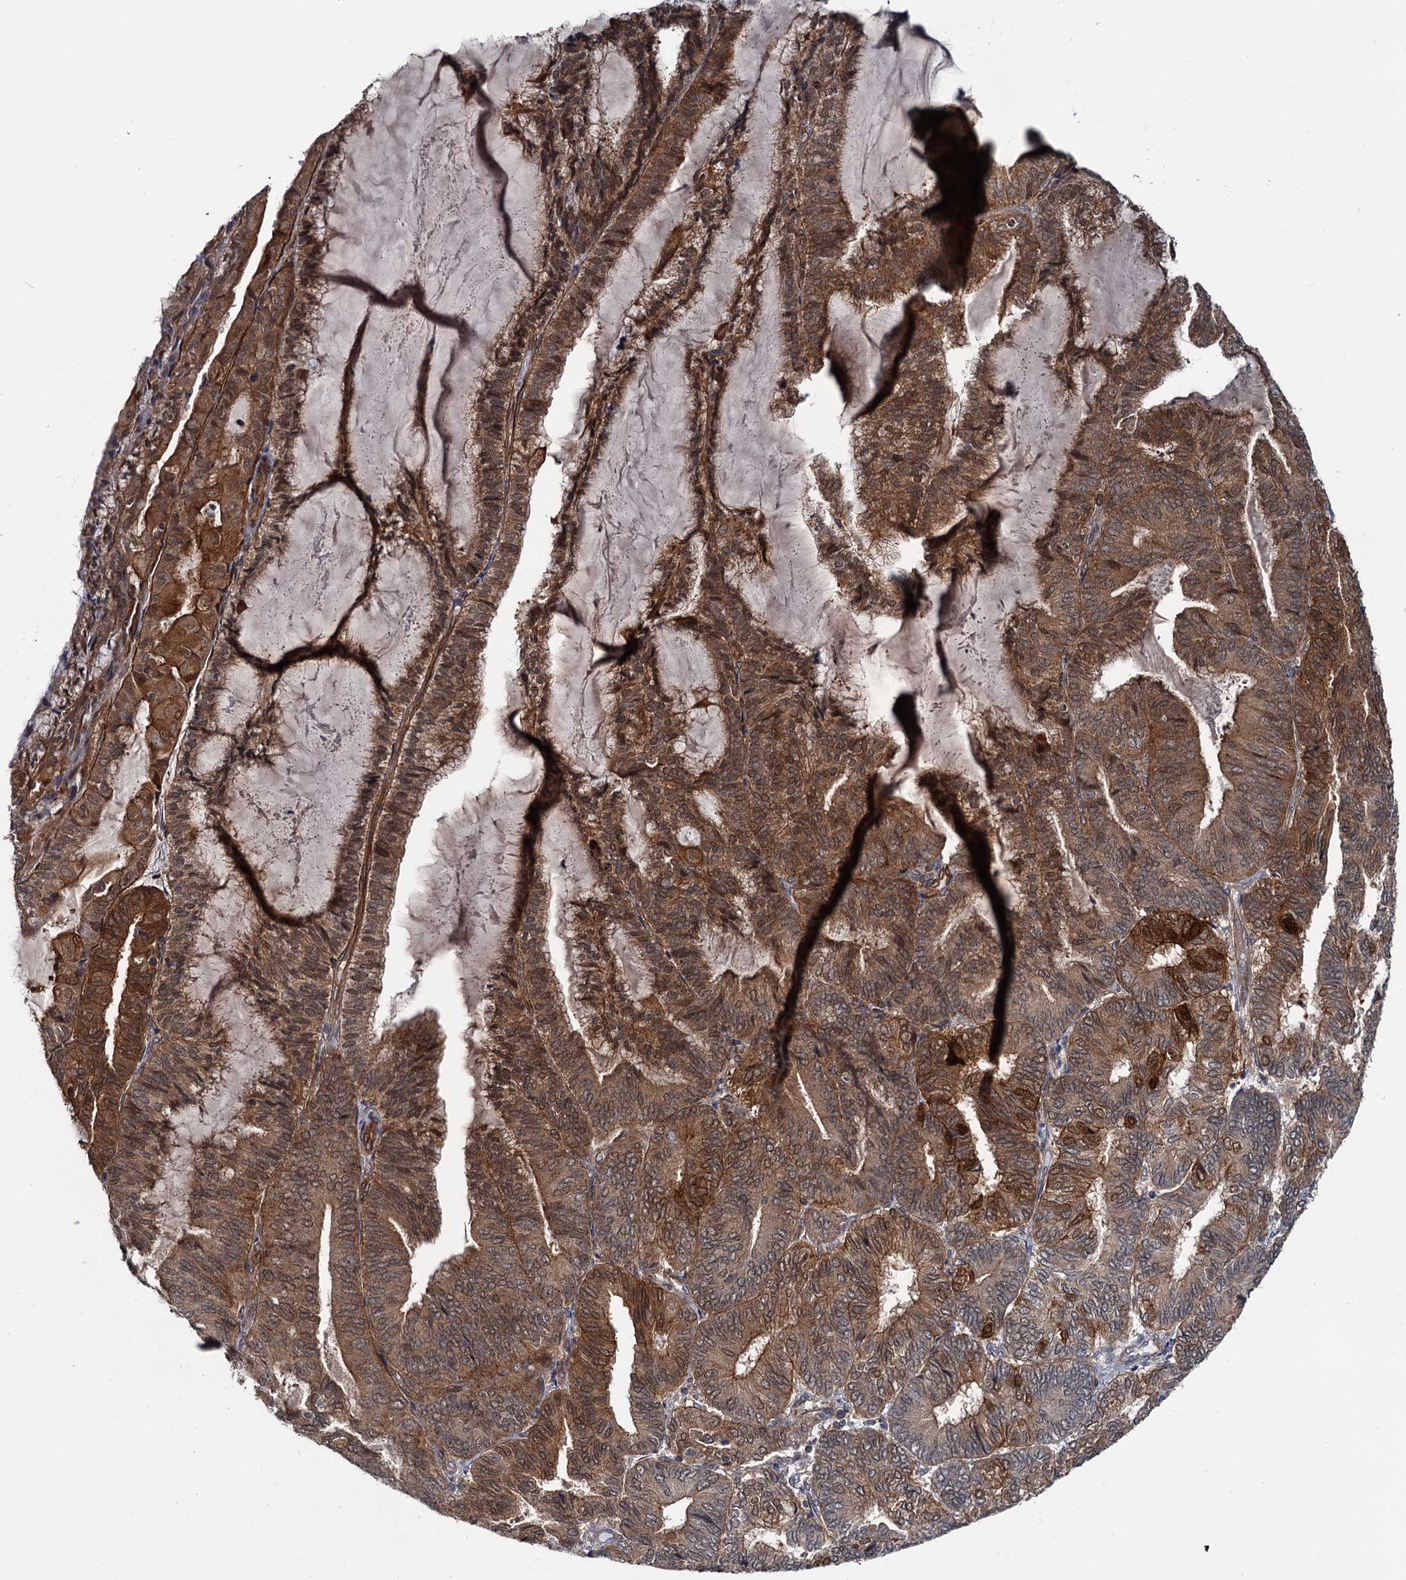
{"staining": {"intensity": "moderate", "quantity": ">75%", "location": "cytoplasmic/membranous,nuclear"}, "tissue": "endometrial cancer", "cell_type": "Tumor cells", "image_type": "cancer", "snomed": [{"axis": "morphology", "description": "Adenocarcinoma, NOS"}, {"axis": "topography", "description": "Endometrium"}], "caption": "Endometrial cancer stained with a protein marker demonstrates moderate staining in tumor cells.", "gene": "ZFYVE19", "patient": {"sex": "female", "age": 81}}